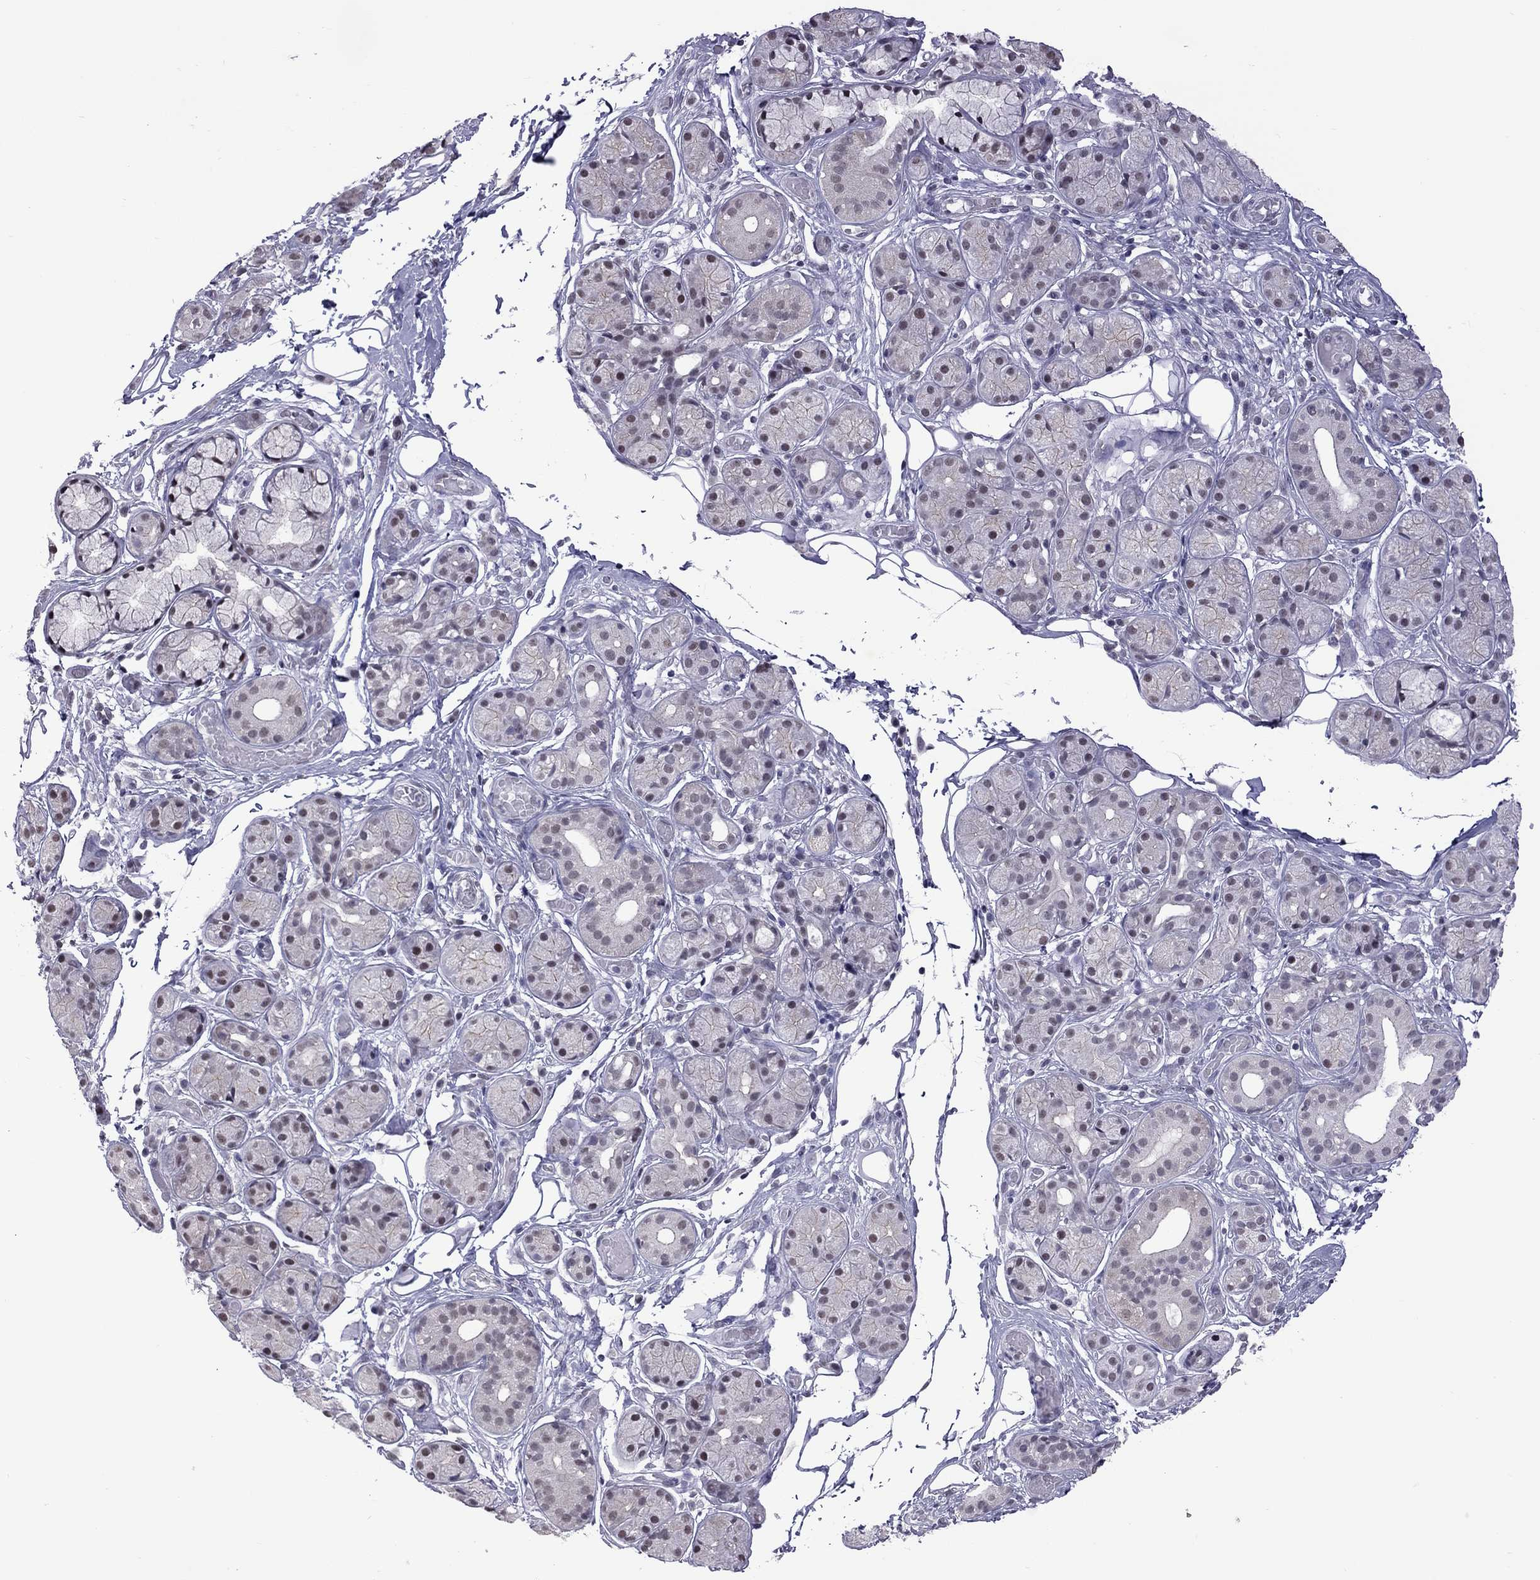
{"staining": {"intensity": "negative", "quantity": "none", "location": "none"}, "tissue": "salivary gland", "cell_type": "Glandular cells", "image_type": "normal", "snomed": [{"axis": "morphology", "description": "Normal tissue, NOS"}, {"axis": "topography", "description": "Salivary gland"}, {"axis": "topography", "description": "Peripheral nerve tissue"}], "caption": "Salivary gland stained for a protein using IHC exhibits no expression glandular cells.", "gene": "PPP1R3A", "patient": {"sex": "male", "age": 71}}